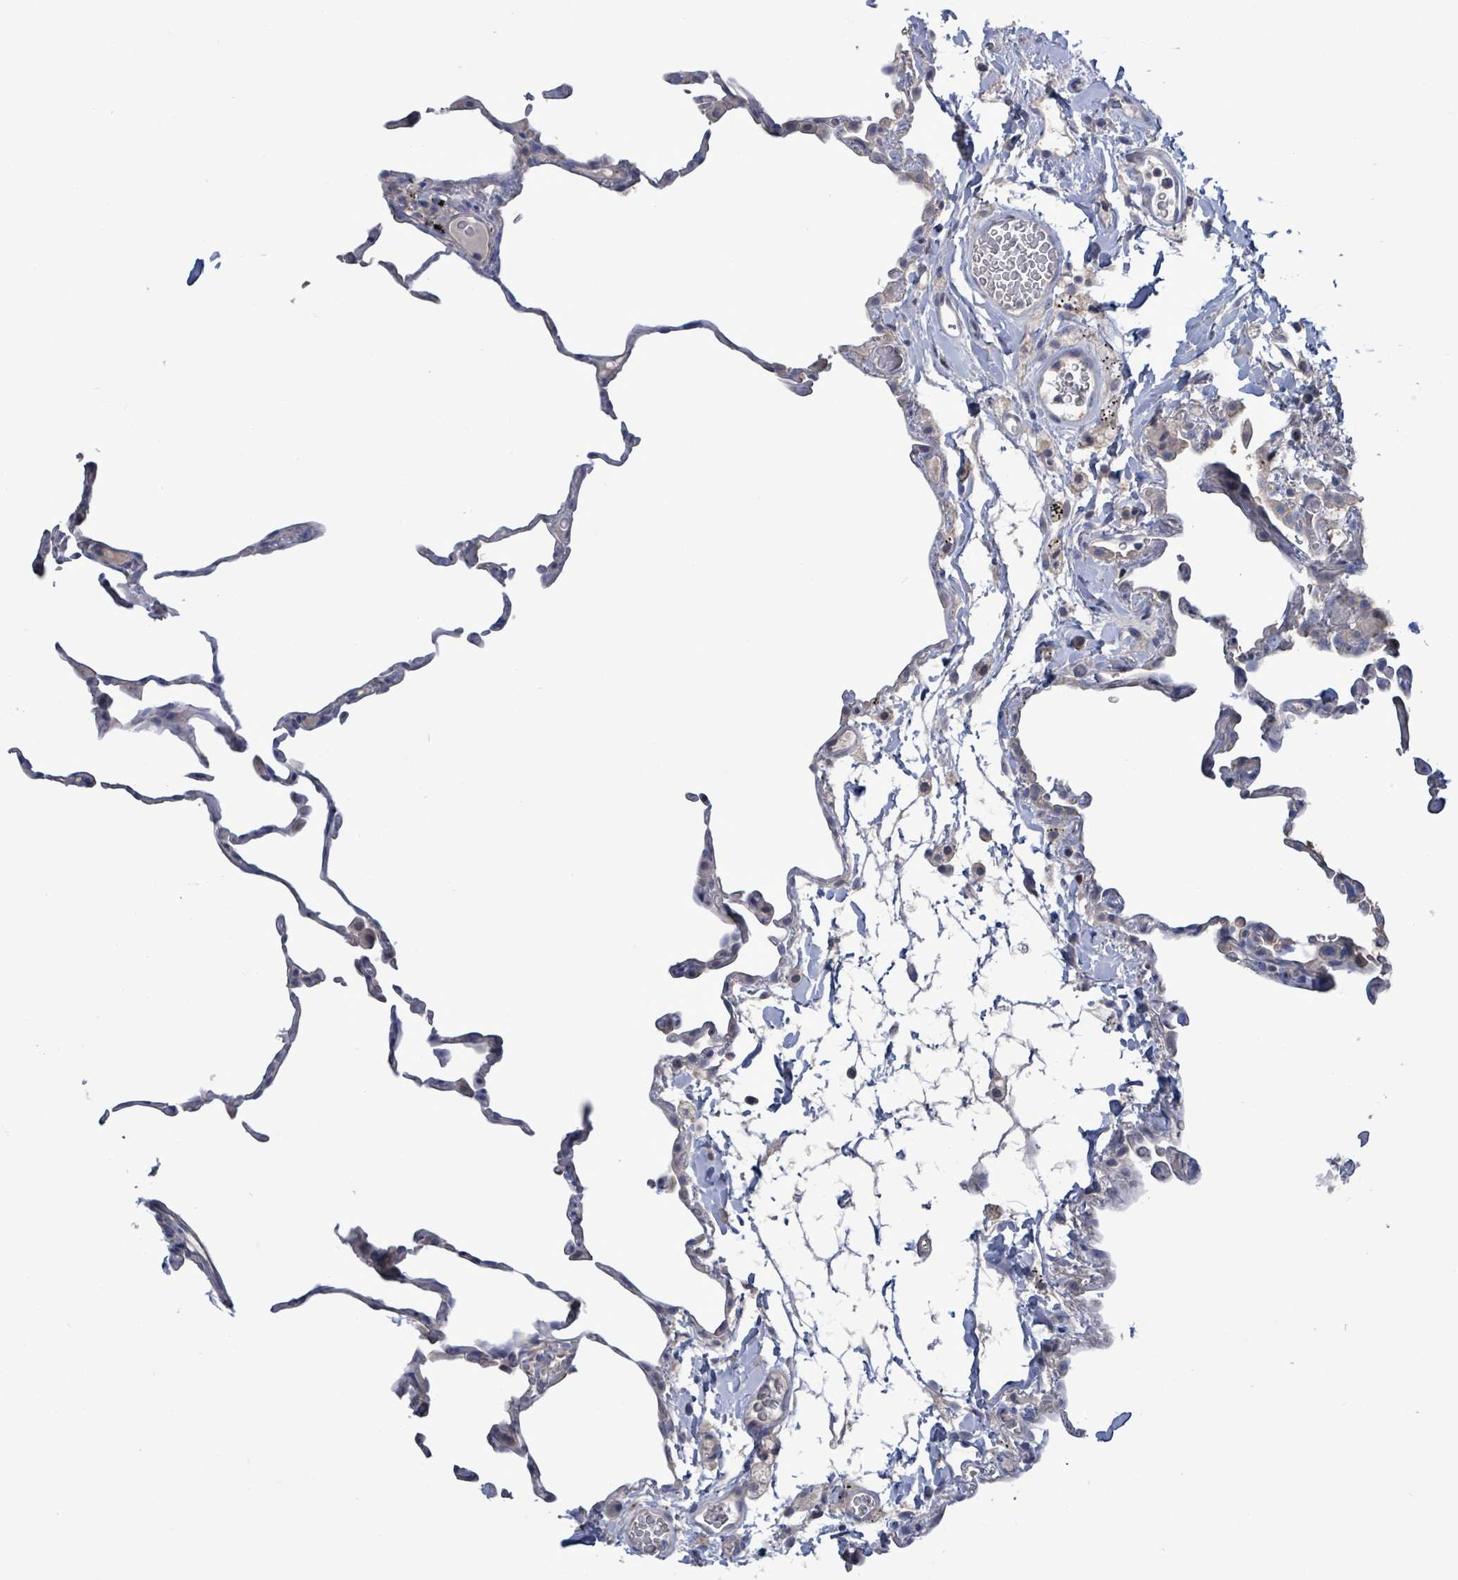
{"staining": {"intensity": "negative", "quantity": "none", "location": "none"}, "tissue": "lung", "cell_type": "Alveolar cells", "image_type": "normal", "snomed": [{"axis": "morphology", "description": "Normal tissue, NOS"}, {"axis": "topography", "description": "Lung"}], "caption": "Alveolar cells are negative for brown protein staining in normal lung. (DAB (3,3'-diaminobenzidine) immunohistochemistry (IHC) with hematoxylin counter stain).", "gene": "HRAS", "patient": {"sex": "female", "age": 57}}